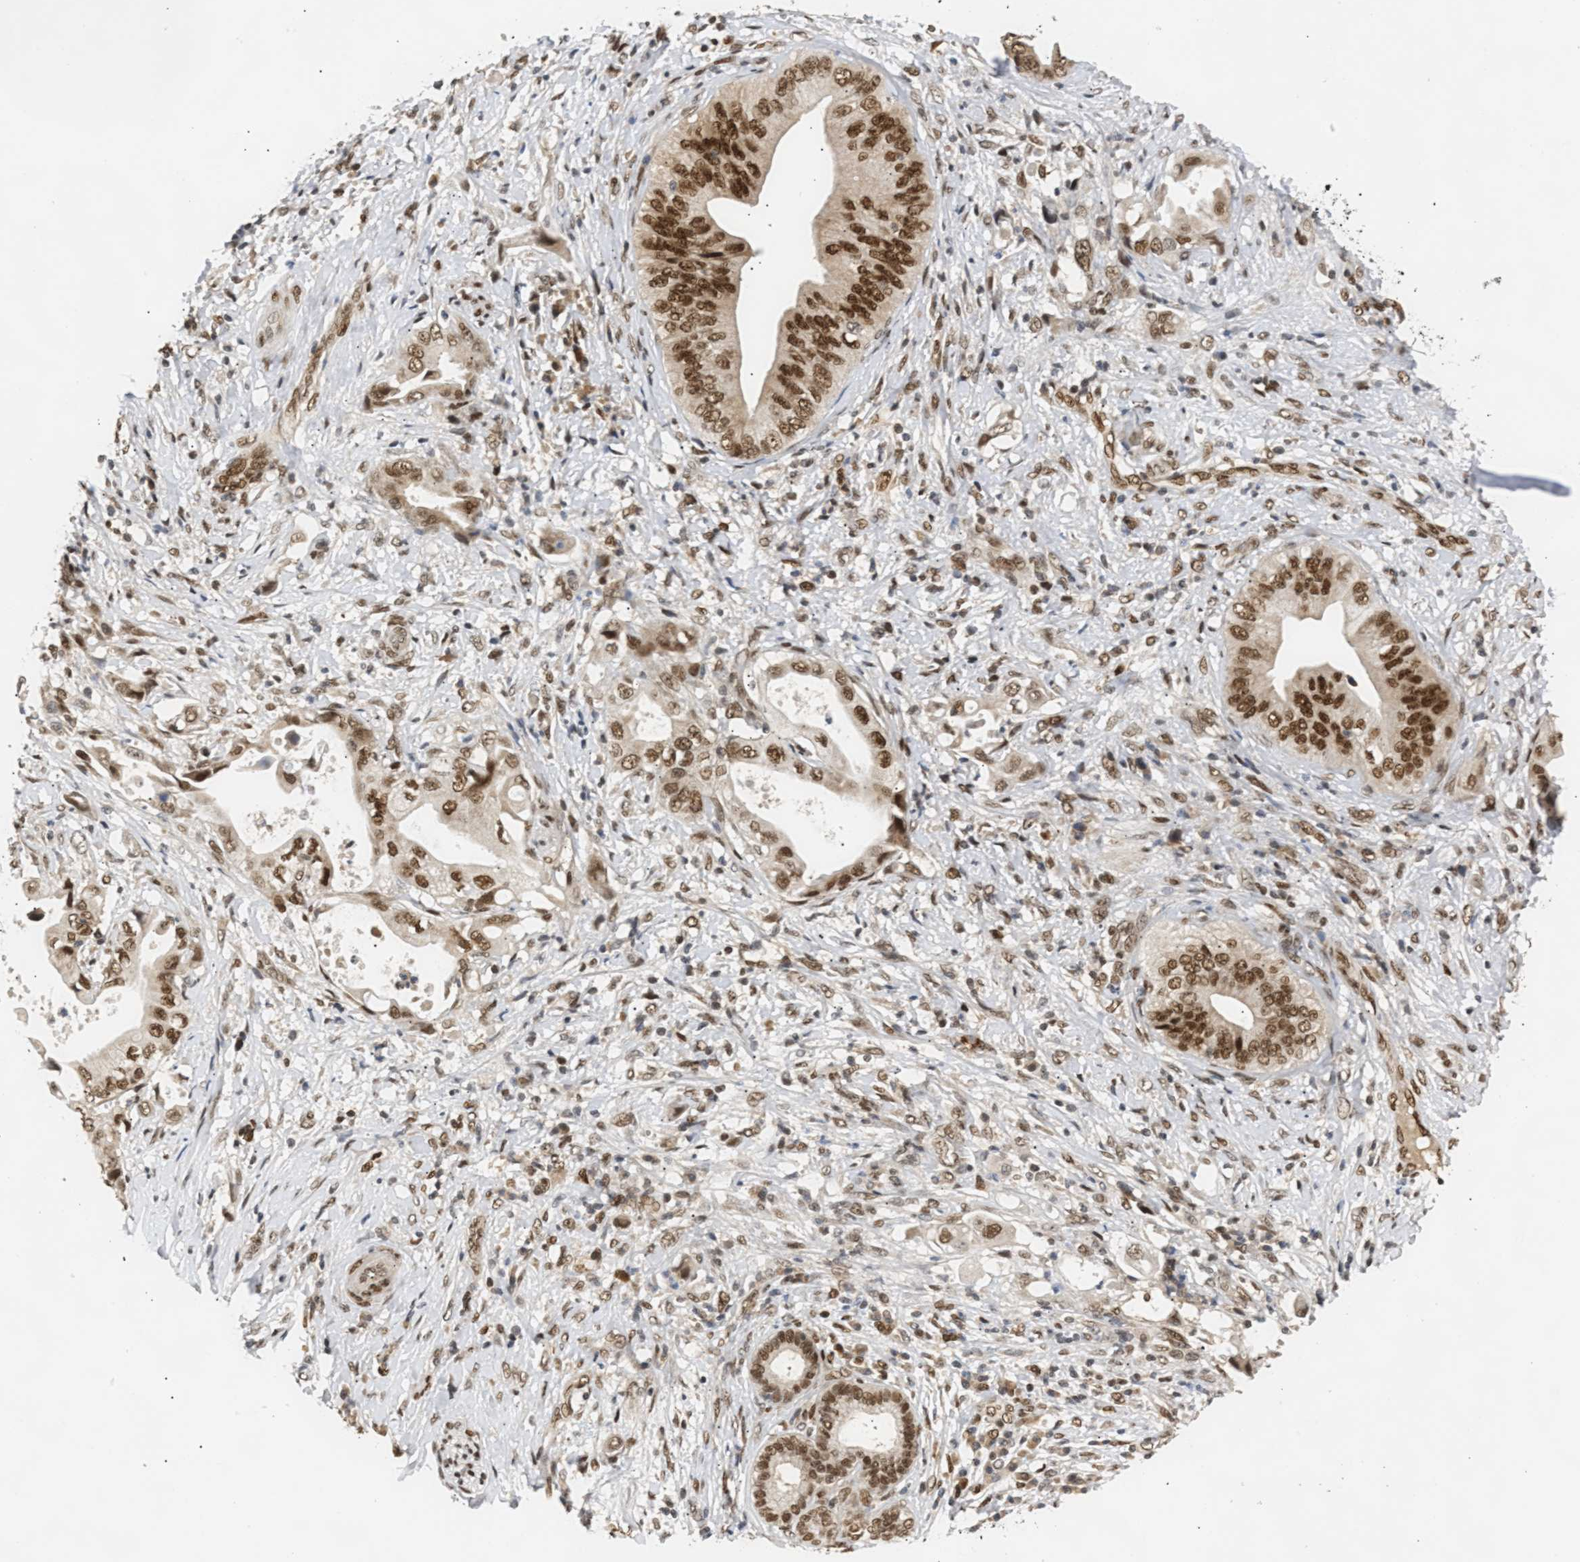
{"staining": {"intensity": "strong", "quantity": ">75%", "location": "nuclear"}, "tissue": "liver cancer", "cell_type": "Tumor cells", "image_type": "cancer", "snomed": [{"axis": "morphology", "description": "Cholangiocarcinoma"}, {"axis": "topography", "description": "Liver"}], "caption": "Immunohistochemical staining of liver cancer displays strong nuclear protein staining in approximately >75% of tumor cells.", "gene": "SSBP2", "patient": {"sex": "male", "age": 58}}